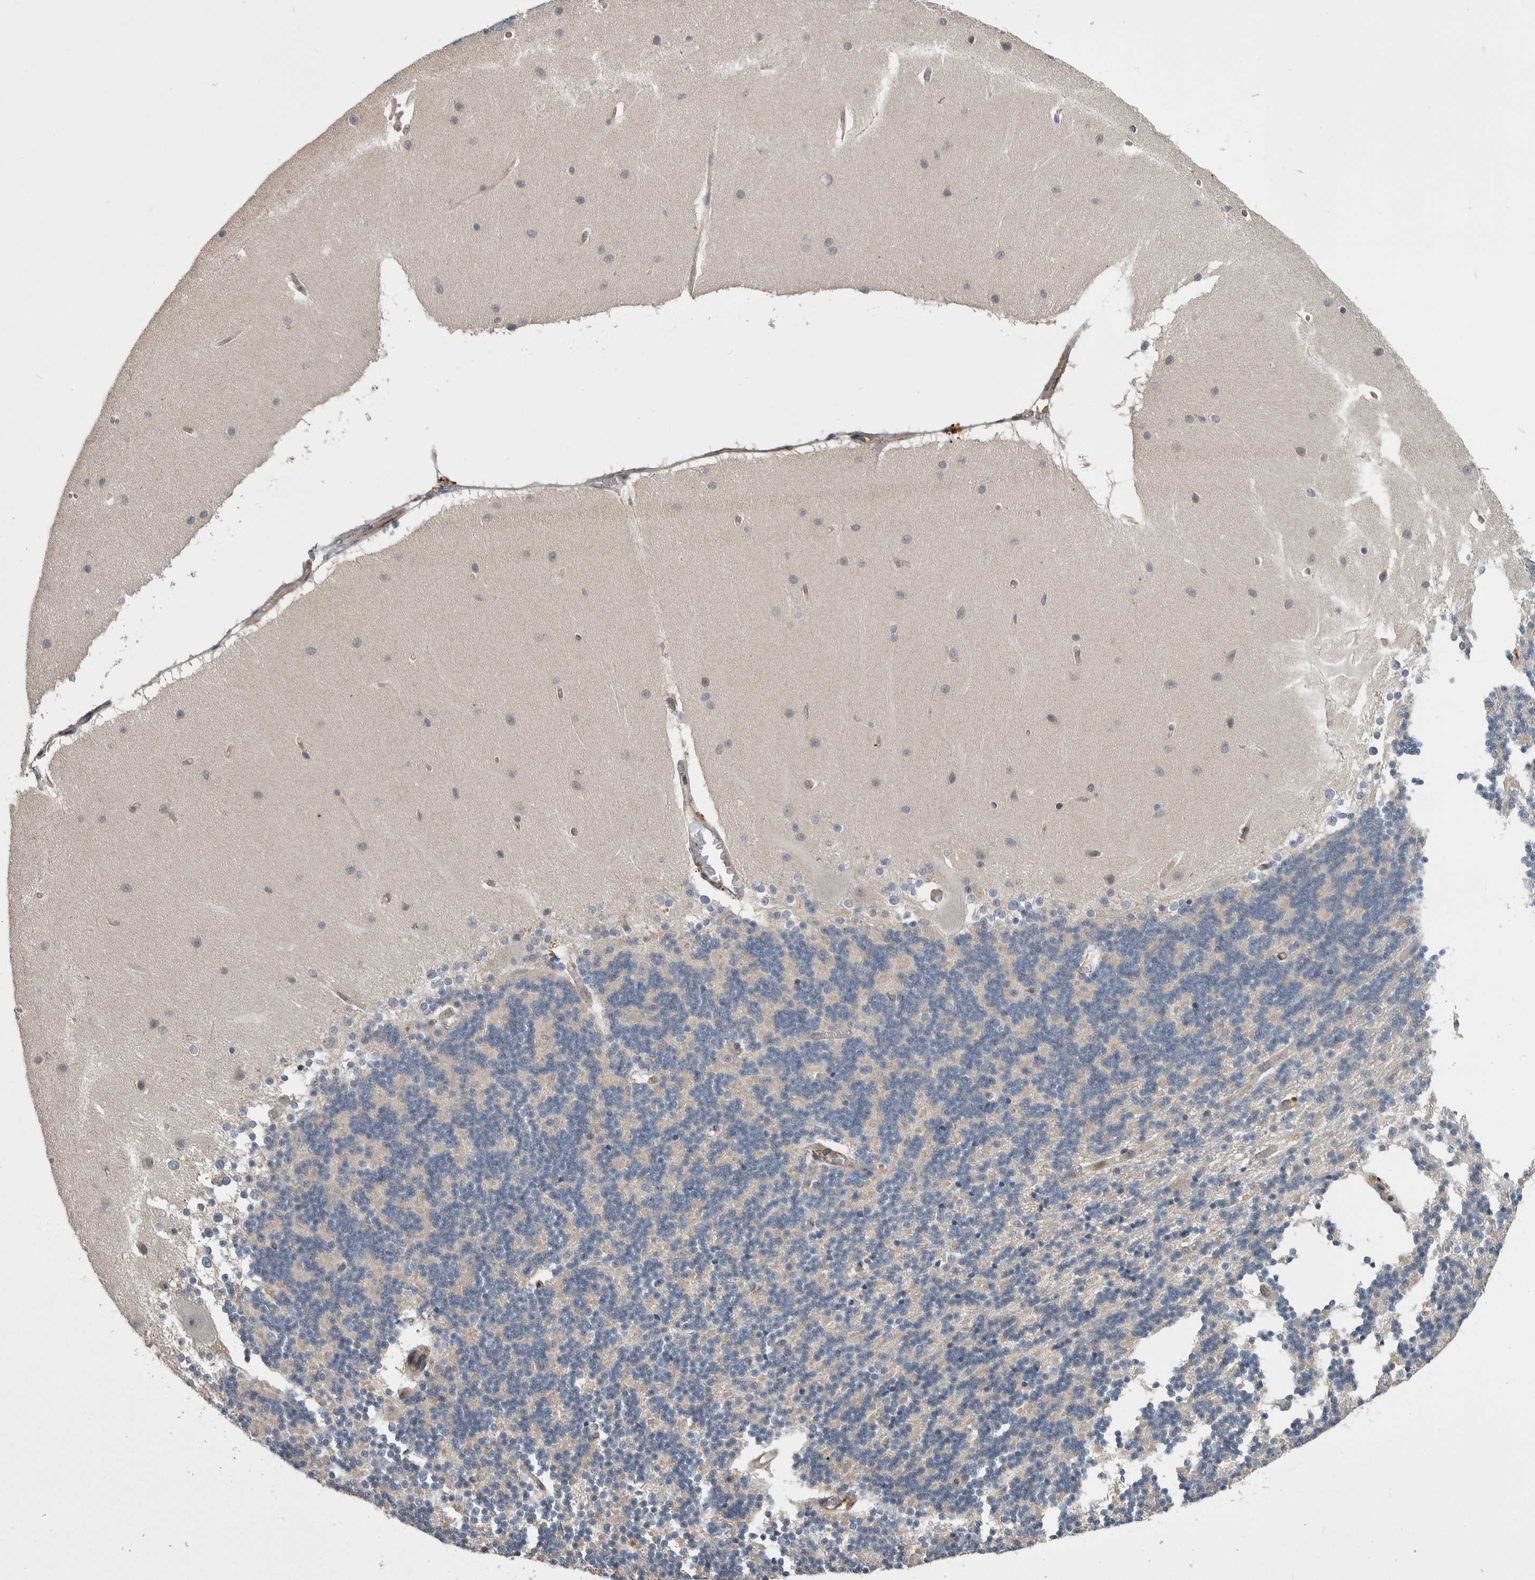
{"staining": {"intensity": "negative", "quantity": "none", "location": "none"}, "tissue": "cerebellum", "cell_type": "Cells in granular layer", "image_type": "normal", "snomed": [{"axis": "morphology", "description": "Normal tissue, NOS"}, {"axis": "topography", "description": "Cerebellum"}], "caption": "The immunohistochemistry image has no significant expression in cells in granular layer of cerebellum. (Immunohistochemistry, brightfield microscopy, high magnification).", "gene": "PRDM4", "patient": {"sex": "female", "age": 54}}